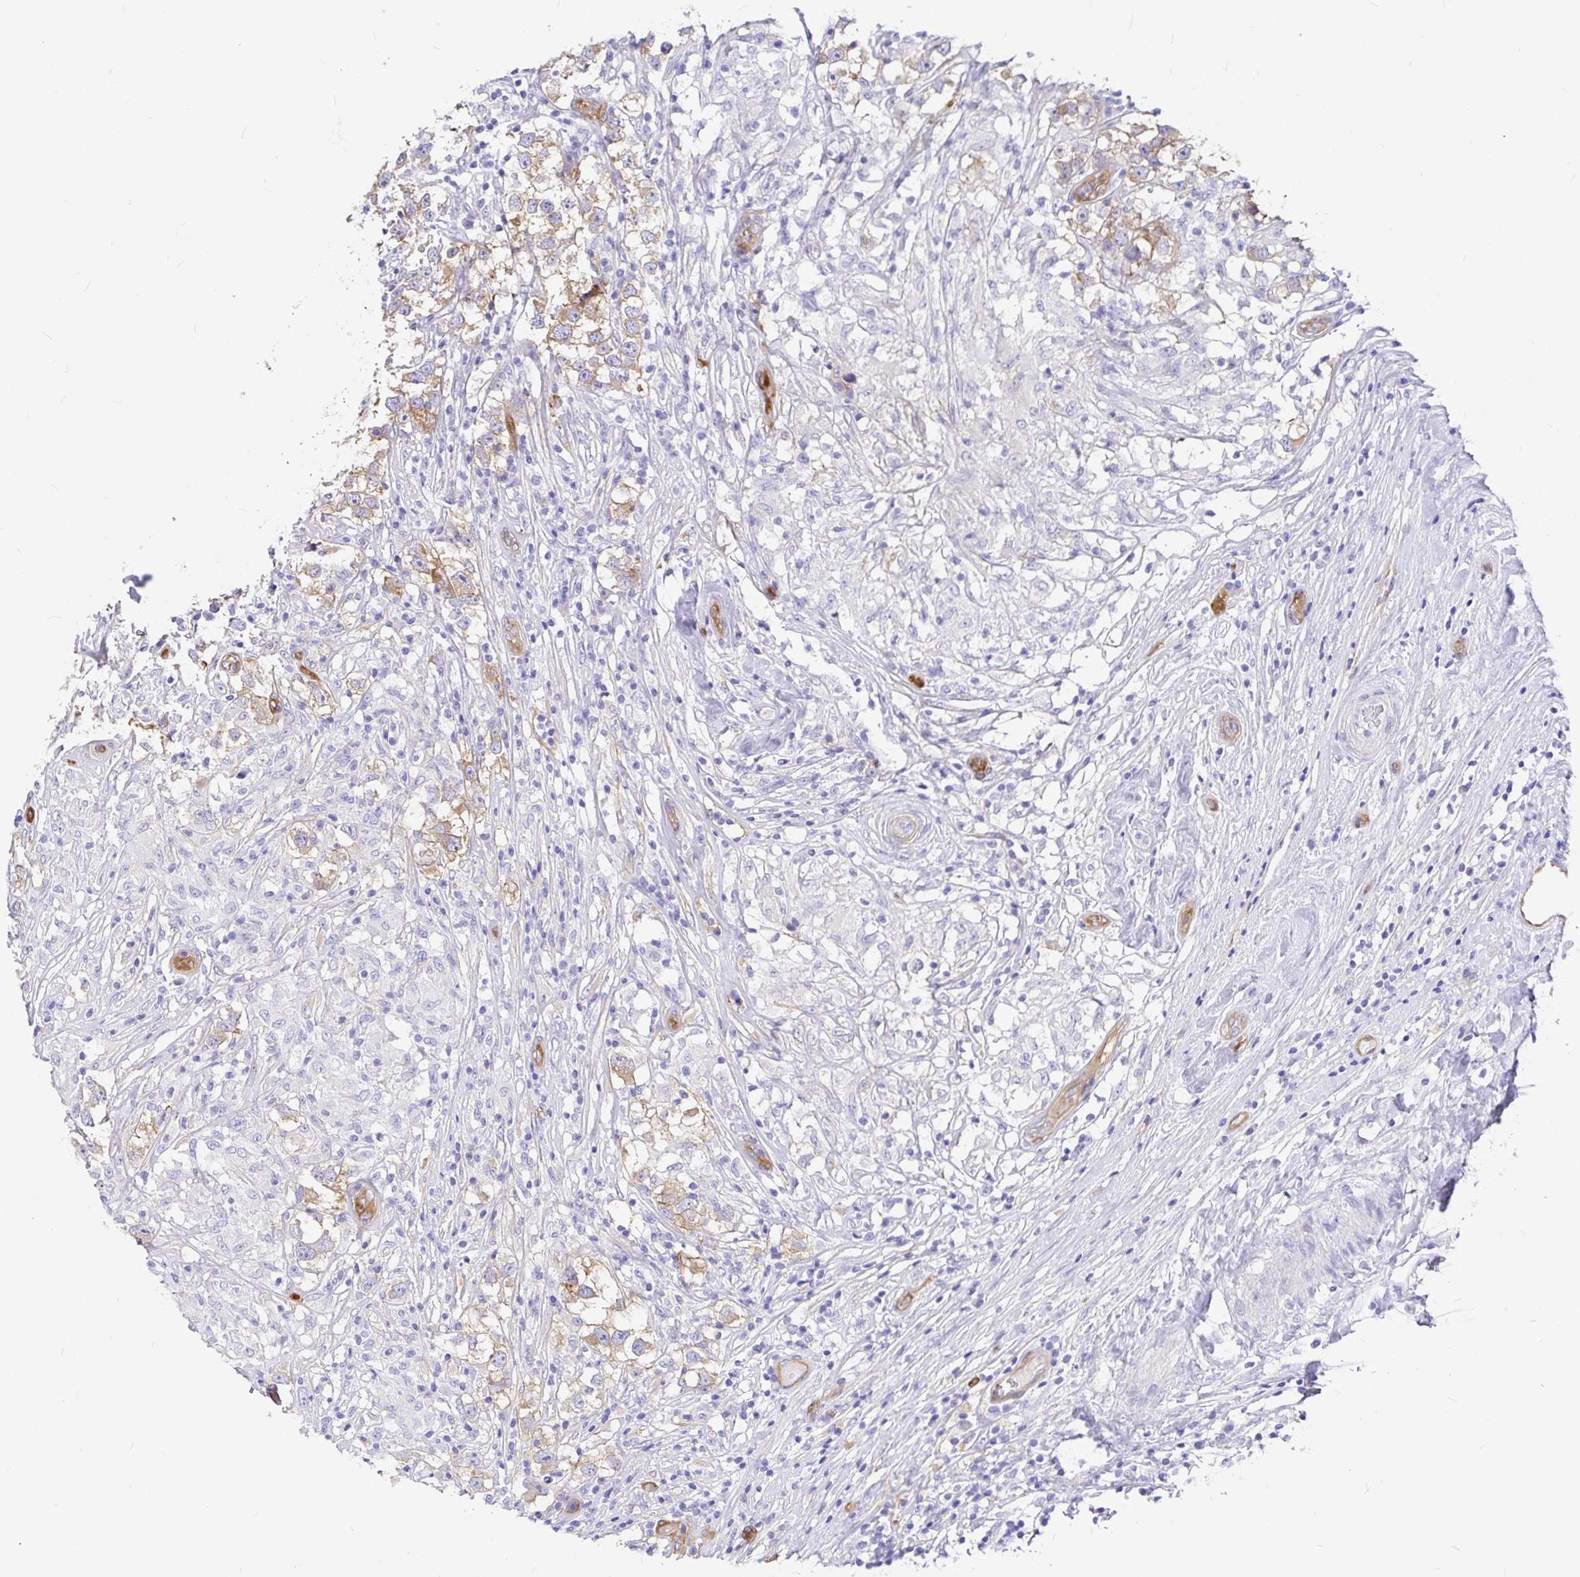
{"staining": {"intensity": "moderate", "quantity": ">75%", "location": "cytoplasmic/membranous"}, "tissue": "testis cancer", "cell_type": "Tumor cells", "image_type": "cancer", "snomed": [{"axis": "morphology", "description": "Seminoma, NOS"}, {"axis": "topography", "description": "Testis"}], "caption": "A photomicrograph showing moderate cytoplasmic/membranous expression in approximately >75% of tumor cells in seminoma (testis), as visualized by brown immunohistochemical staining.", "gene": "MYO1B", "patient": {"sex": "male", "age": 46}}